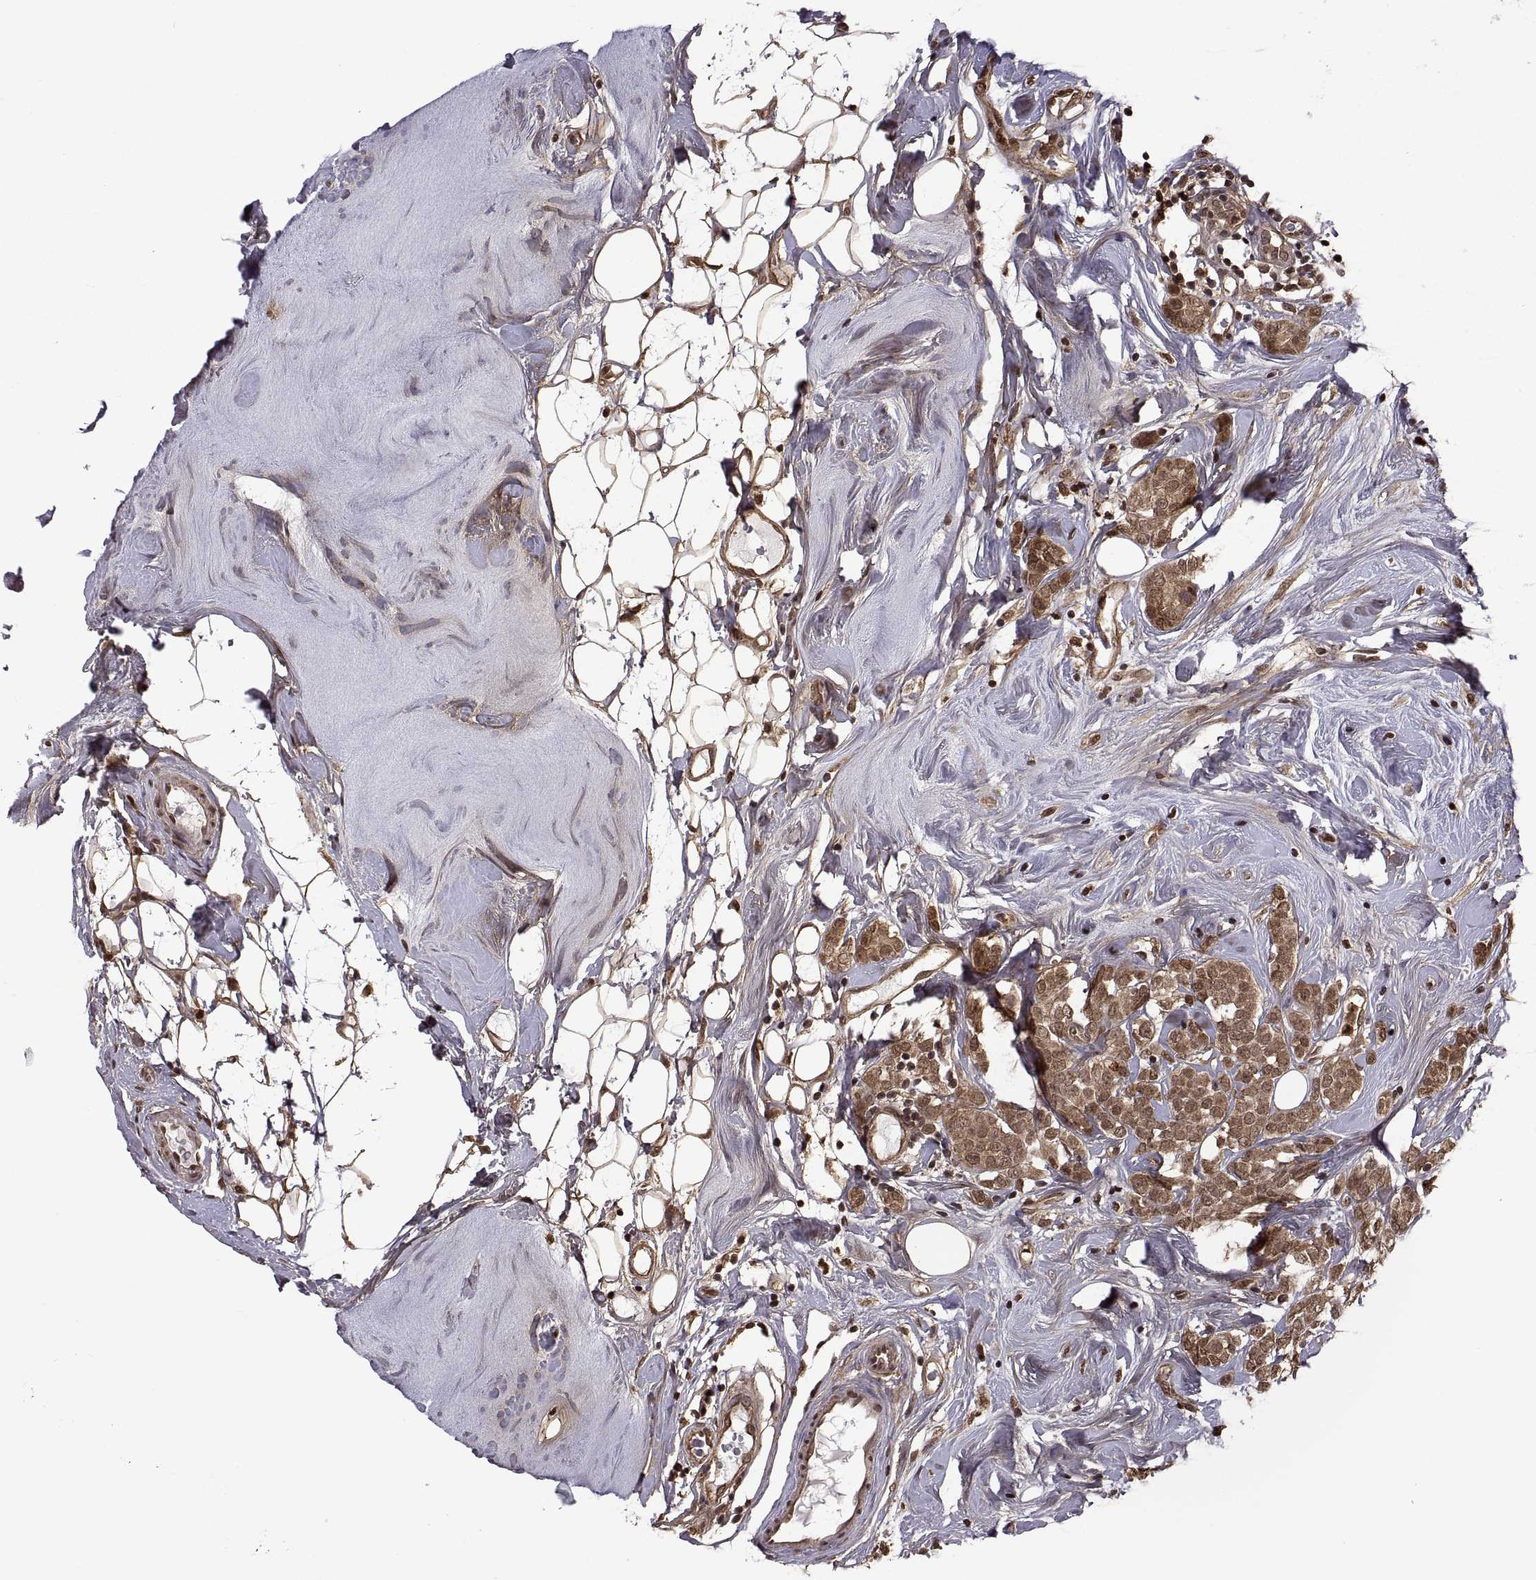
{"staining": {"intensity": "moderate", "quantity": ">75%", "location": "cytoplasmic/membranous,nuclear"}, "tissue": "breast cancer", "cell_type": "Tumor cells", "image_type": "cancer", "snomed": [{"axis": "morphology", "description": "Lobular carcinoma"}, {"axis": "topography", "description": "Breast"}], "caption": "DAB (3,3'-diaminobenzidine) immunohistochemical staining of breast lobular carcinoma shows moderate cytoplasmic/membranous and nuclear protein positivity in about >75% of tumor cells.", "gene": "ZNRF2", "patient": {"sex": "female", "age": 49}}